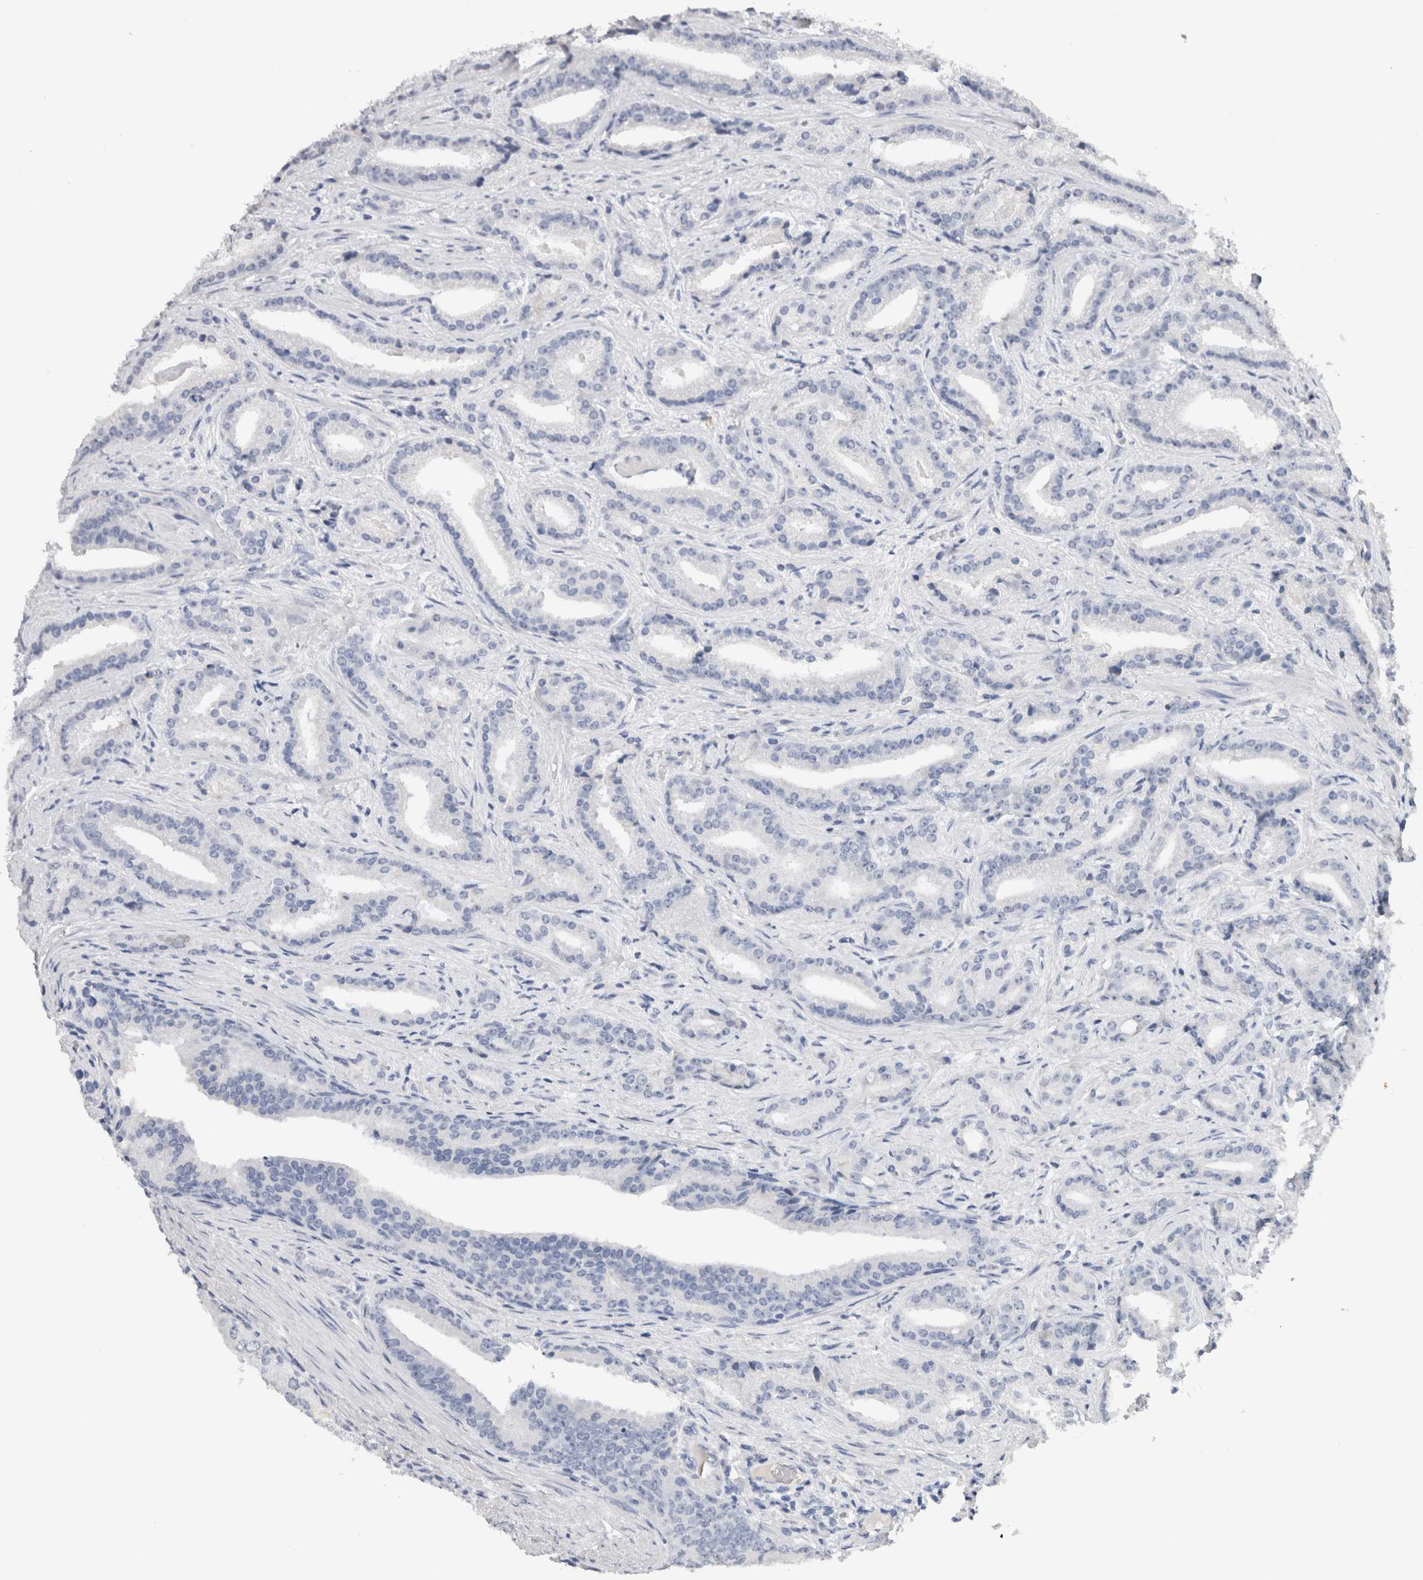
{"staining": {"intensity": "negative", "quantity": "none", "location": "none"}, "tissue": "prostate cancer", "cell_type": "Tumor cells", "image_type": "cancer", "snomed": [{"axis": "morphology", "description": "Adenocarcinoma, Low grade"}, {"axis": "topography", "description": "Prostate"}], "caption": "A high-resolution histopathology image shows IHC staining of adenocarcinoma (low-grade) (prostate), which exhibits no significant staining in tumor cells. Brightfield microscopy of IHC stained with DAB (brown) and hematoxylin (blue), captured at high magnification.", "gene": "FABP4", "patient": {"sex": "male", "age": 67}}